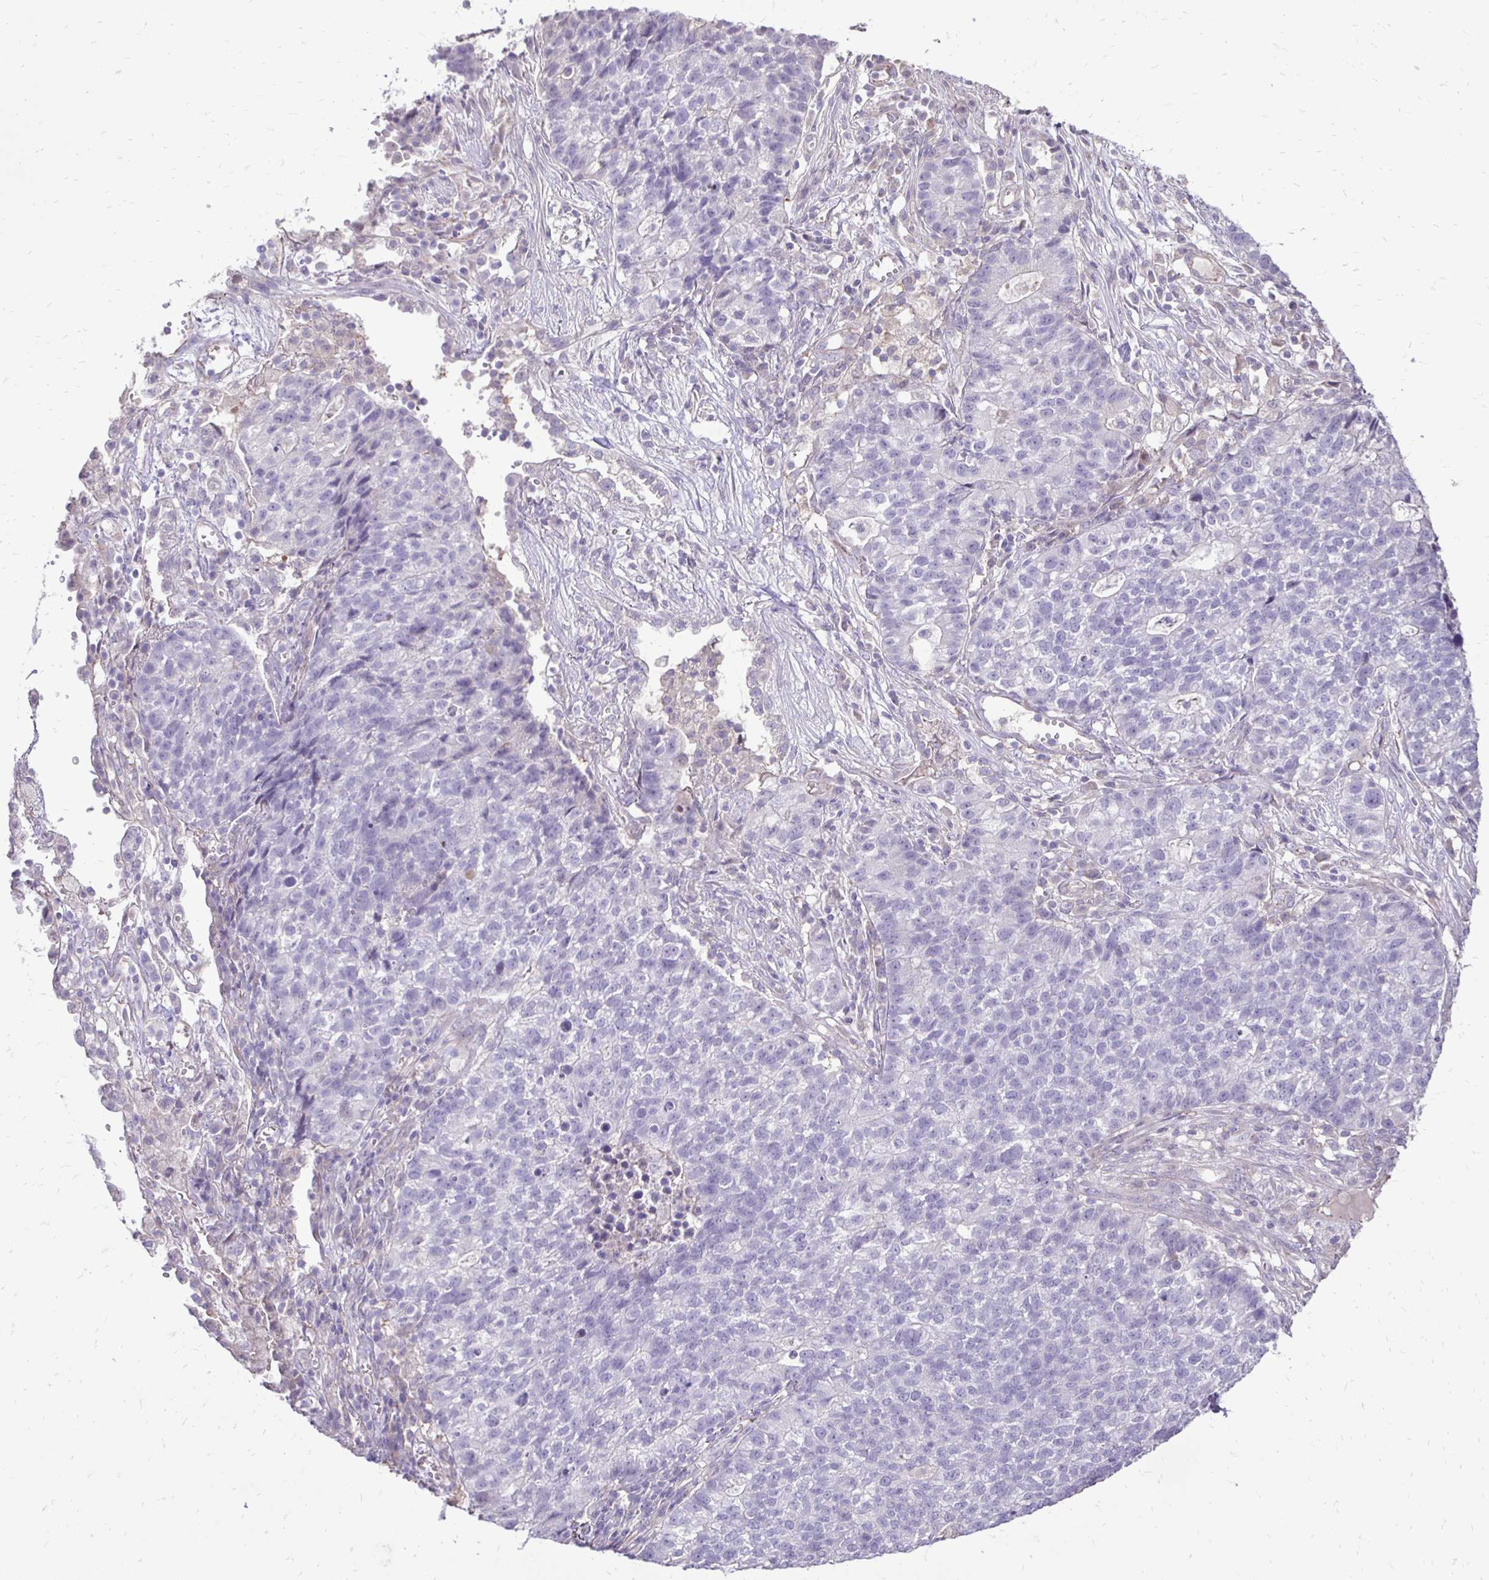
{"staining": {"intensity": "negative", "quantity": "none", "location": "none"}, "tissue": "lung cancer", "cell_type": "Tumor cells", "image_type": "cancer", "snomed": [{"axis": "morphology", "description": "Adenocarcinoma, NOS"}, {"axis": "topography", "description": "Lung"}], "caption": "Immunohistochemistry (IHC) histopathology image of neoplastic tissue: adenocarcinoma (lung) stained with DAB (3,3'-diaminobenzidine) shows no significant protein expression in tumor cells.", "gene": "GAS2", "patient": {"sex": "male", "age": 57}}